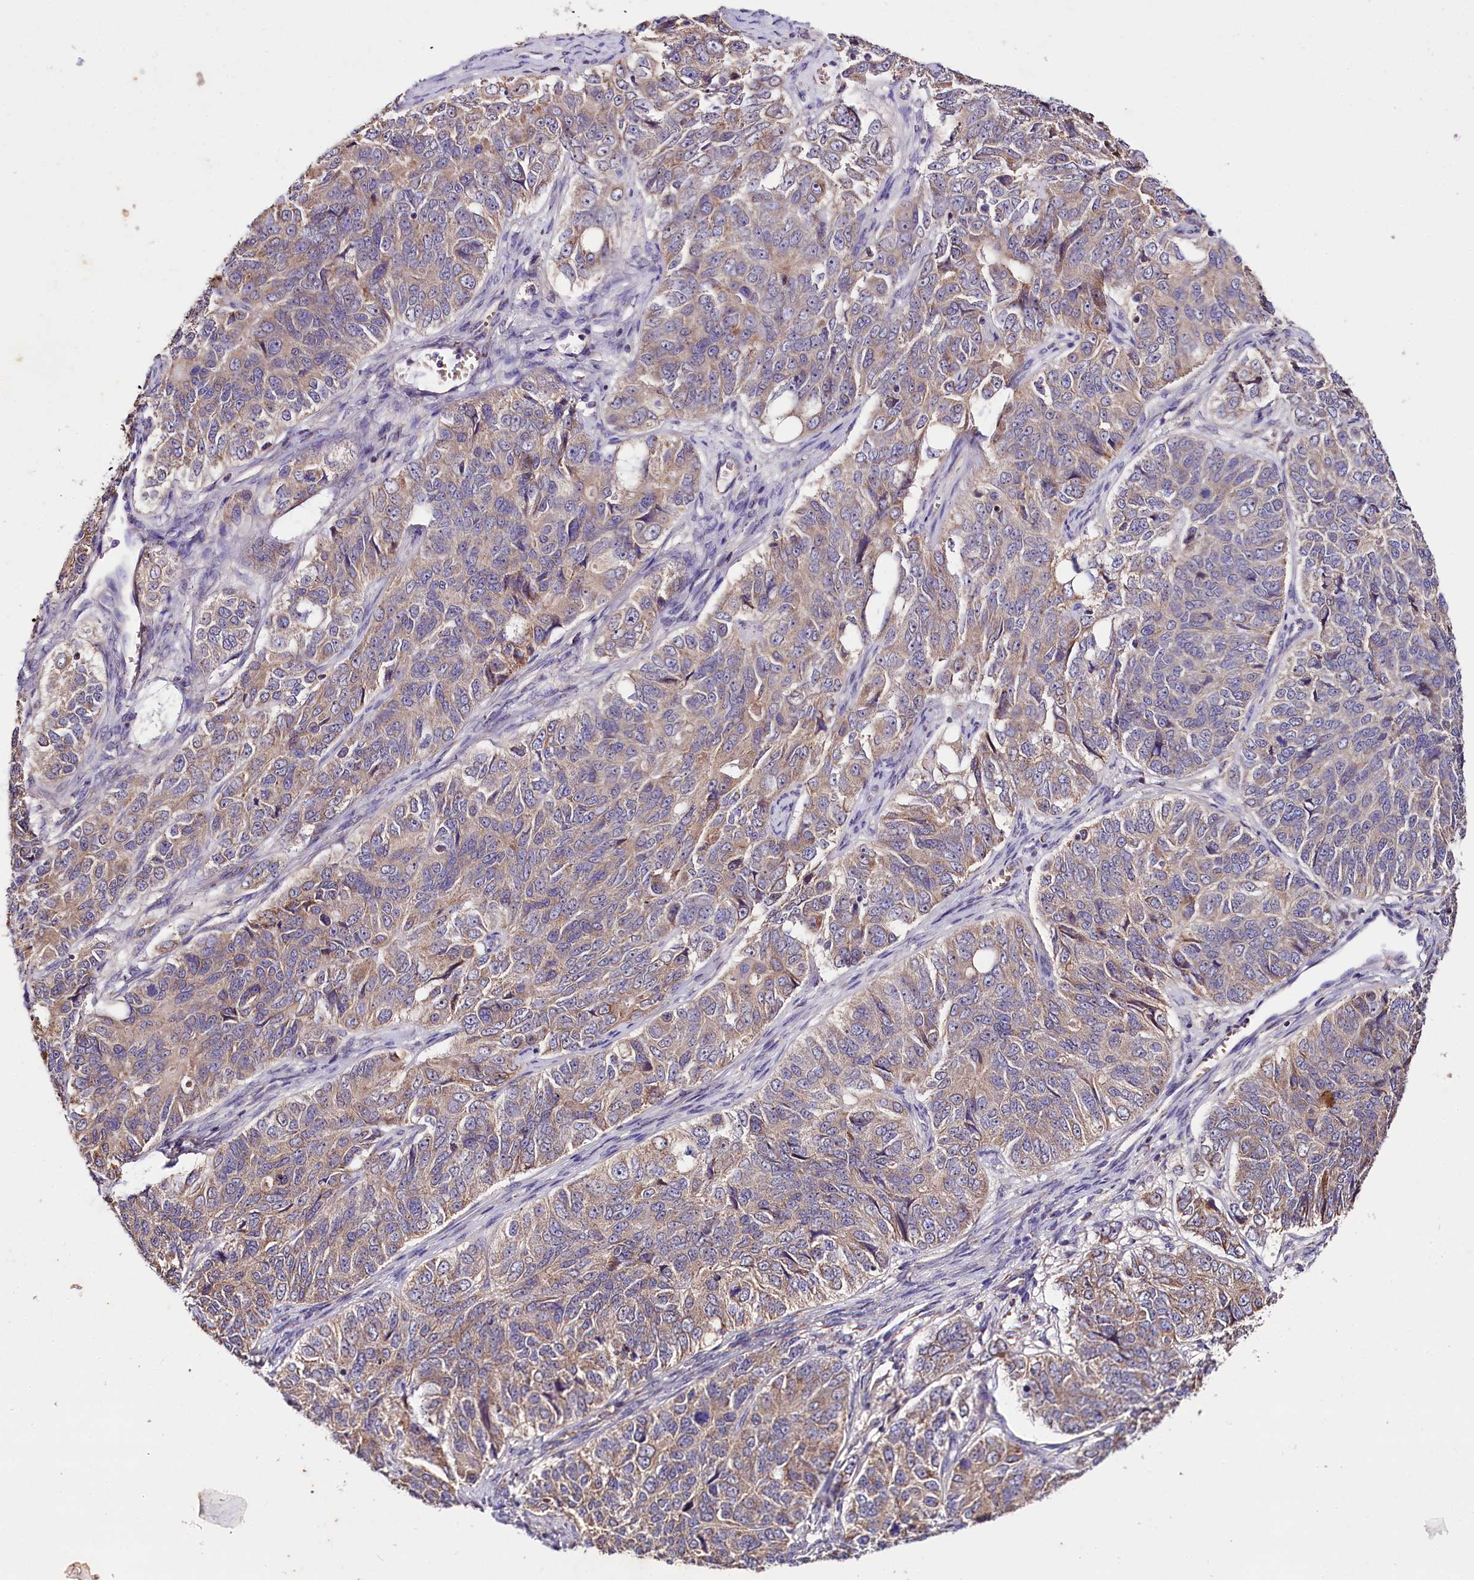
{"staining": {"intensity": "weak", "quantity": "25%-75%", "location": "cytoplasmic/membranous"}, "tissue": "ovarian cancer", "cell_type": "Tumor cells", "image_type": "cancer", "snomed": [{"axis": "morphology", "description": "Carcinoma, endometroid"}, {"axis": "topography", "description": "Ovary"}], "caption": "A high-resolution photomicrograph shows immunohistochemistry (IHC) staining of ovarian cancer, which demonstrates weak cytoplasmic/membranous positivity in about 25%-75% of tumor cells. The staining was performed using DAB (3,3'-diaminobenzidine), with brown indicating positive protein expression. Nuclei are stained blue with hematoxylin.", "gene": "ZNF45", "patient": {"sex": "female", "age": 51}}